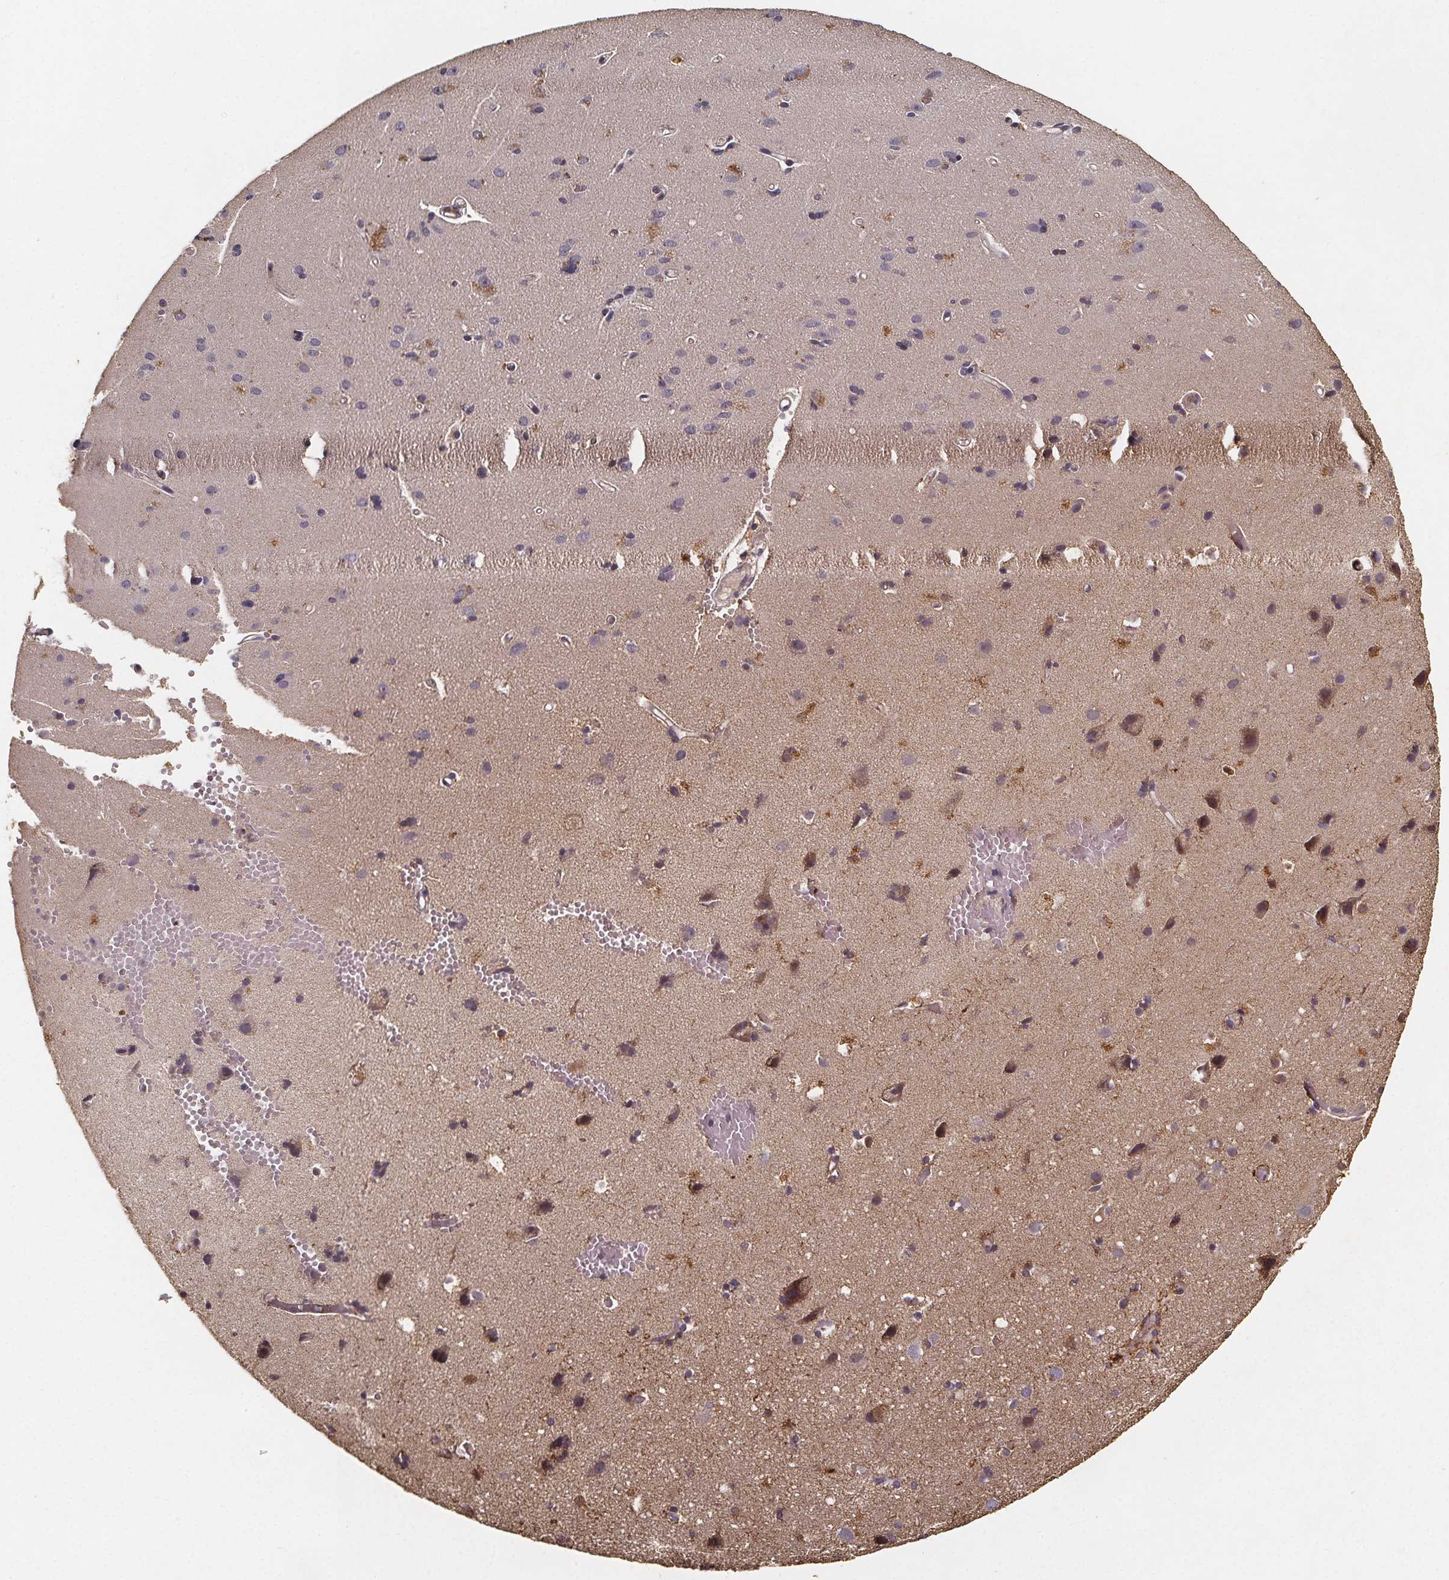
{"staining": {"intensity": "negative", "quantity": "none", "location": "none"}, "tissue": "cerebral cortex", "cell_type": "Endothelial cells", "image_type": "normal", "snomed": [{"axis": "morphology", "description": "Normal tissue, NOS"}, {"axis": "morphology", "description": "Glioma, malignant, High grade"}, {"axis": "topography", "description": "Cerebral cortex"}], "caption": "An IHC image of benign cerebral cortex is shown. There is no staining in endothelial cells of cerebral cortex.", "gene": "ZNF879", "patient": {"sex": "male", "age": 71}}